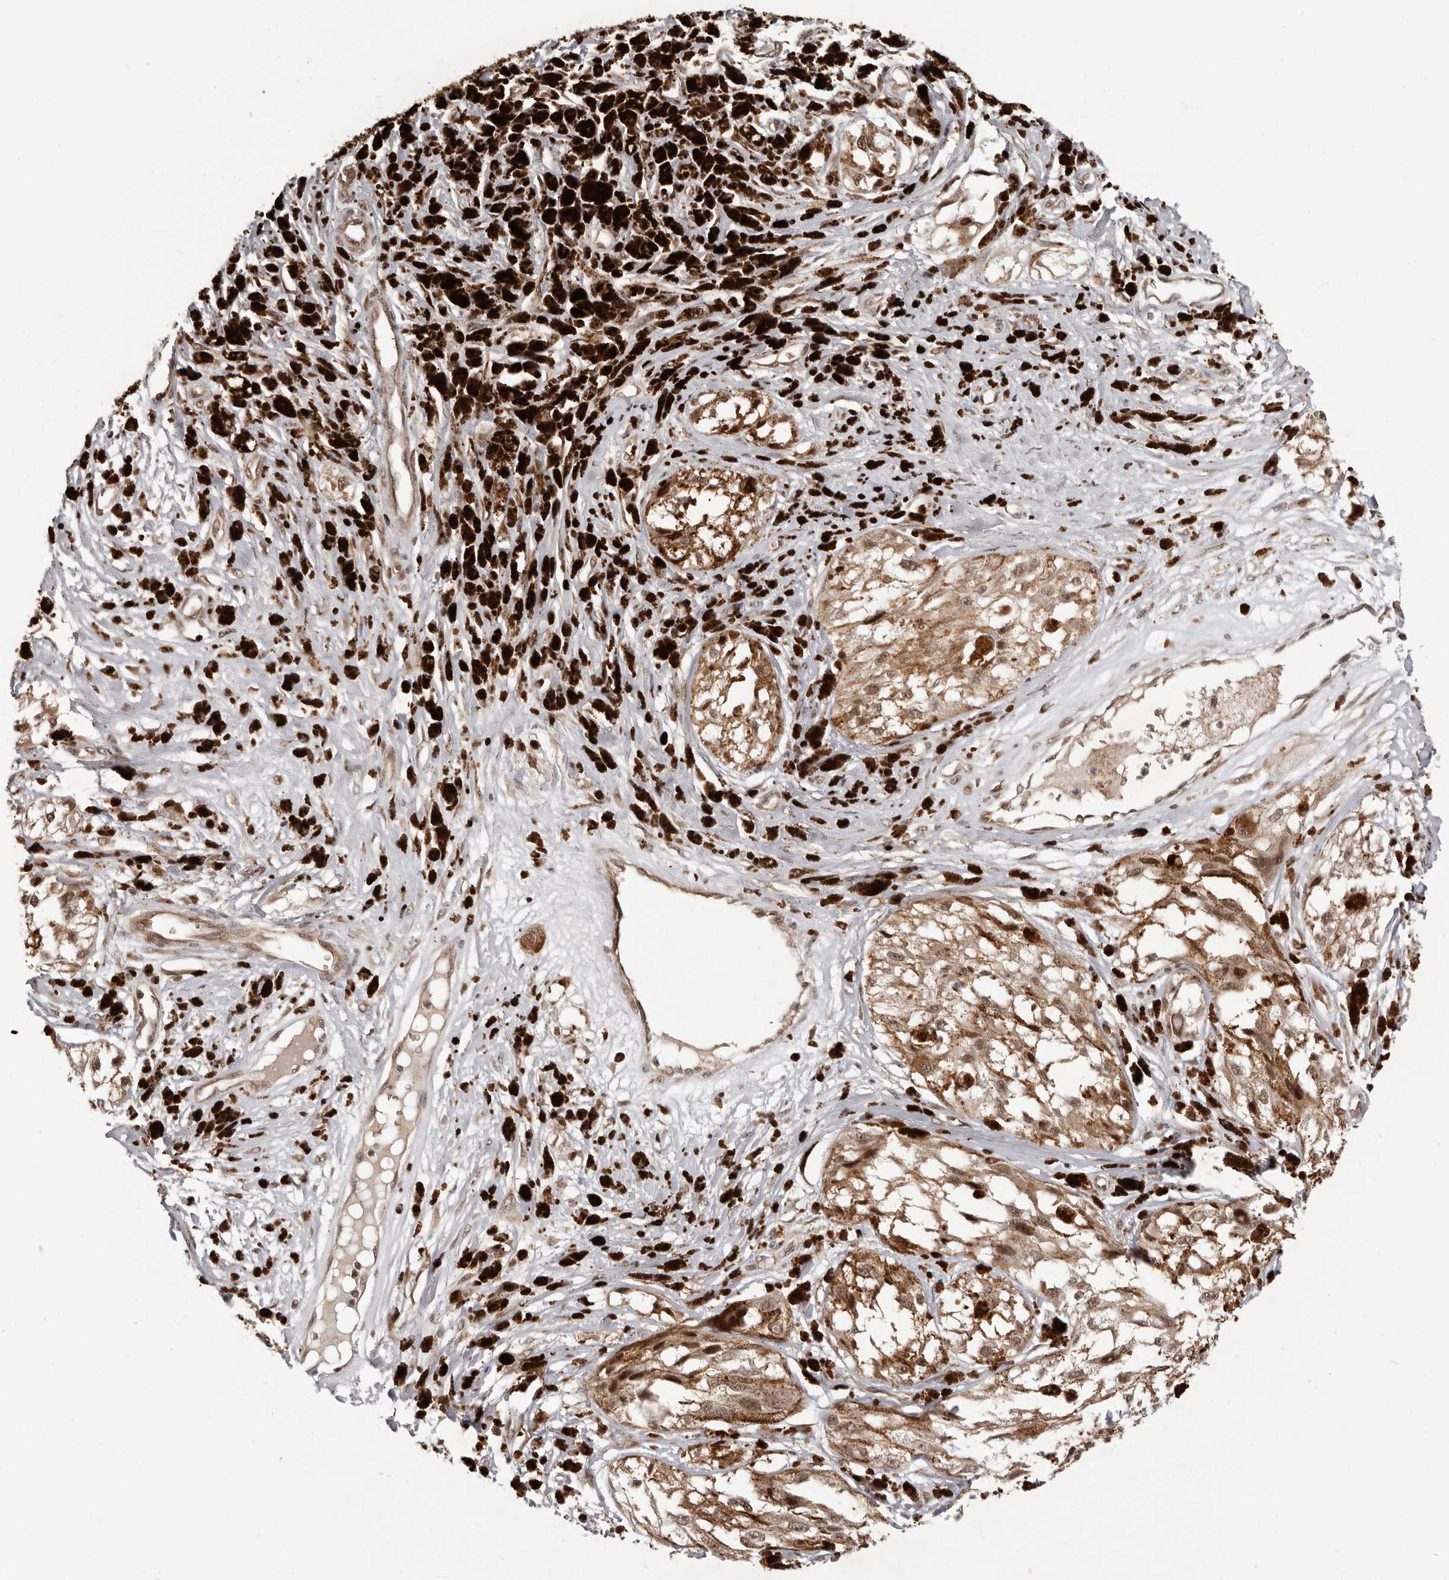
{"staining": {"intensity": "weak", "quantity": ">75%", "location": "cytoplasmic/membranous,nuclear"}, "tissue": "melanoma", "cell_type": "Tumor cells", "image_type": "cancer", "snomed": [{"axis": "morphology", "description": "Malignant melanoma, NOS"}, {"axis": "topography", "description": "Skin"}], "caption": "Immunohistochemical staining of malignant melanoma demonstrates low levels of weak cytoplasmic/membranous and nuclear protein positivity in about >75% of tumor cells.", "gene": "NCOA3", "patient": {"sex": "male", "age": 88}}